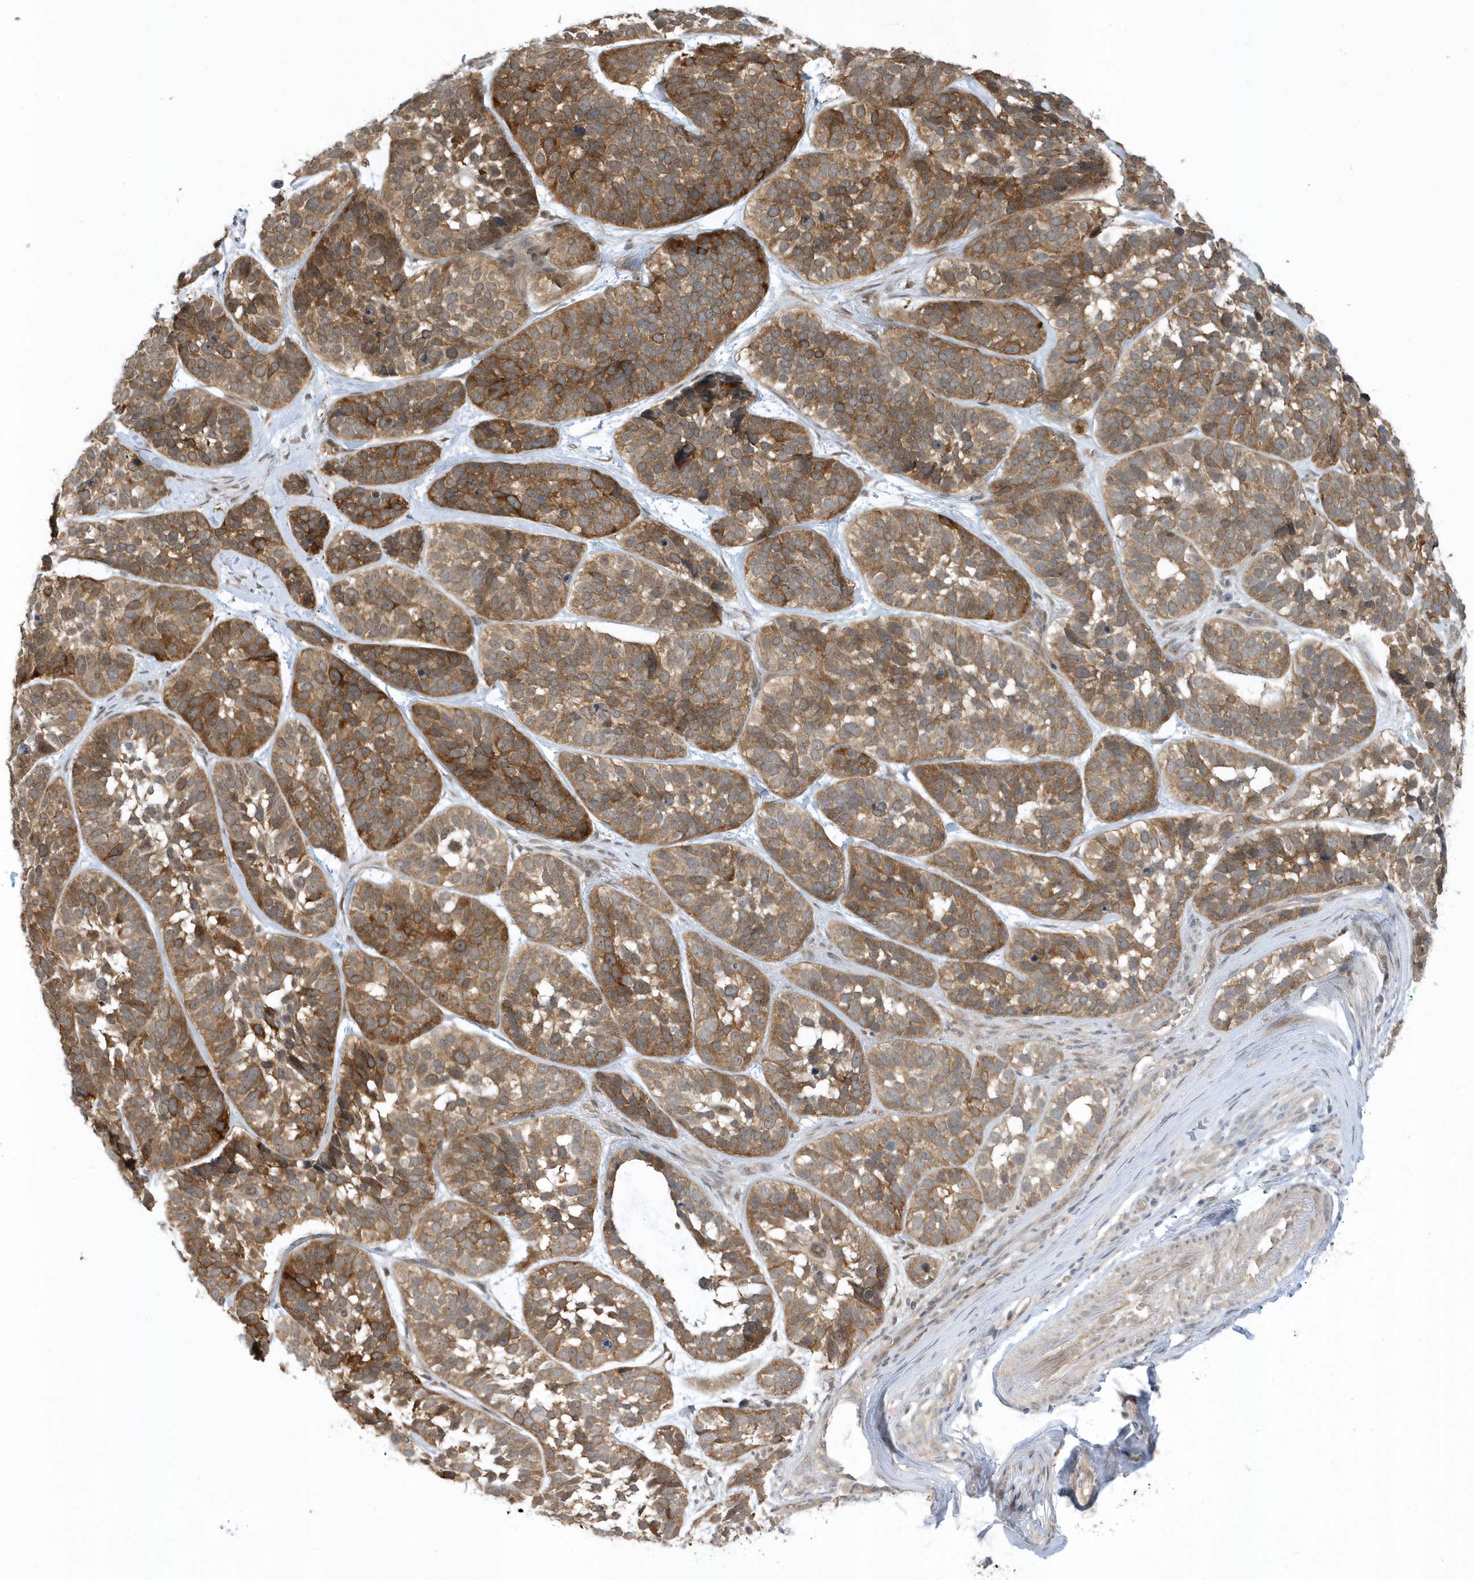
{"staining": {"intensity": "moderate", "quantity": ">75%", "location": "cytoplasmic/membranous"}, "tissue": "skin cancer", "cell_type": "Tumor cells", "image_type": "cancer", "snomed": [{"axis": "morphology", "description": "Basal cell carcinoma"}, {"axis": "topography", "description": "Skin"}], "caption": "Immunohistochemical staining of human skin cancer shows medium levels of moderate cytoplasmic/membranous protein positivity in approximately >75% of tumor cells.", "gene": "USP53", "patient": {"sex": "male", "age": 62}}